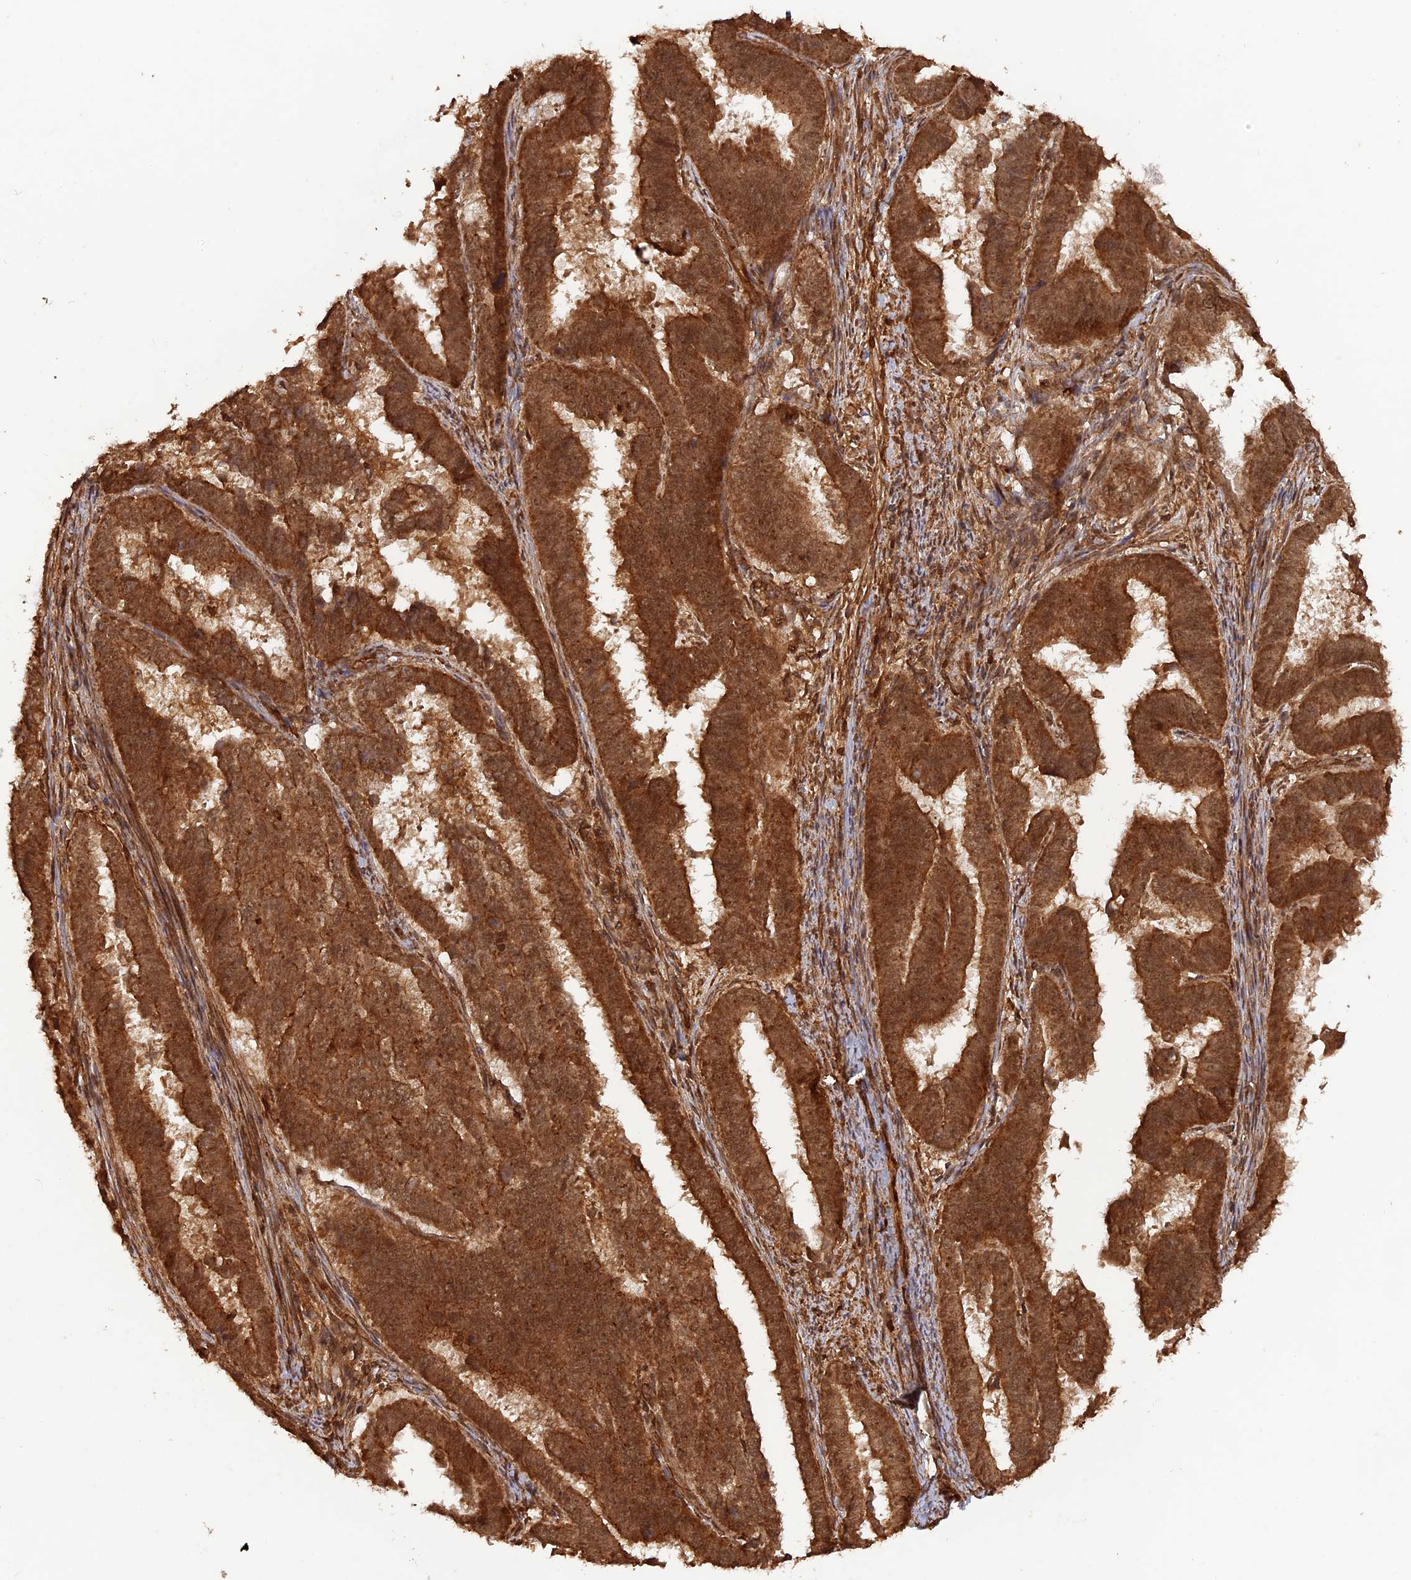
{"staining": {"intensity": "moderate", "quantity": ">75%", "location": "cytoplasmic/membranous"}, "tissue": "endometrial cancer", "cell_type": "Tumor cells", "image_type": "cancer", "snomed": [{"axis": "morphology", "description": "Adenocarcinoma, NOS"}, {"axis": "topography", "description": "Endometrium"}], "caption": "A brown stain shows moderate cytoplasmic/membranous positivity of a protein in adenocarcinoma (endometrial) tumor cells.", "gene": "CCDC174", "patient": {"sex": "female", "age": 75}}